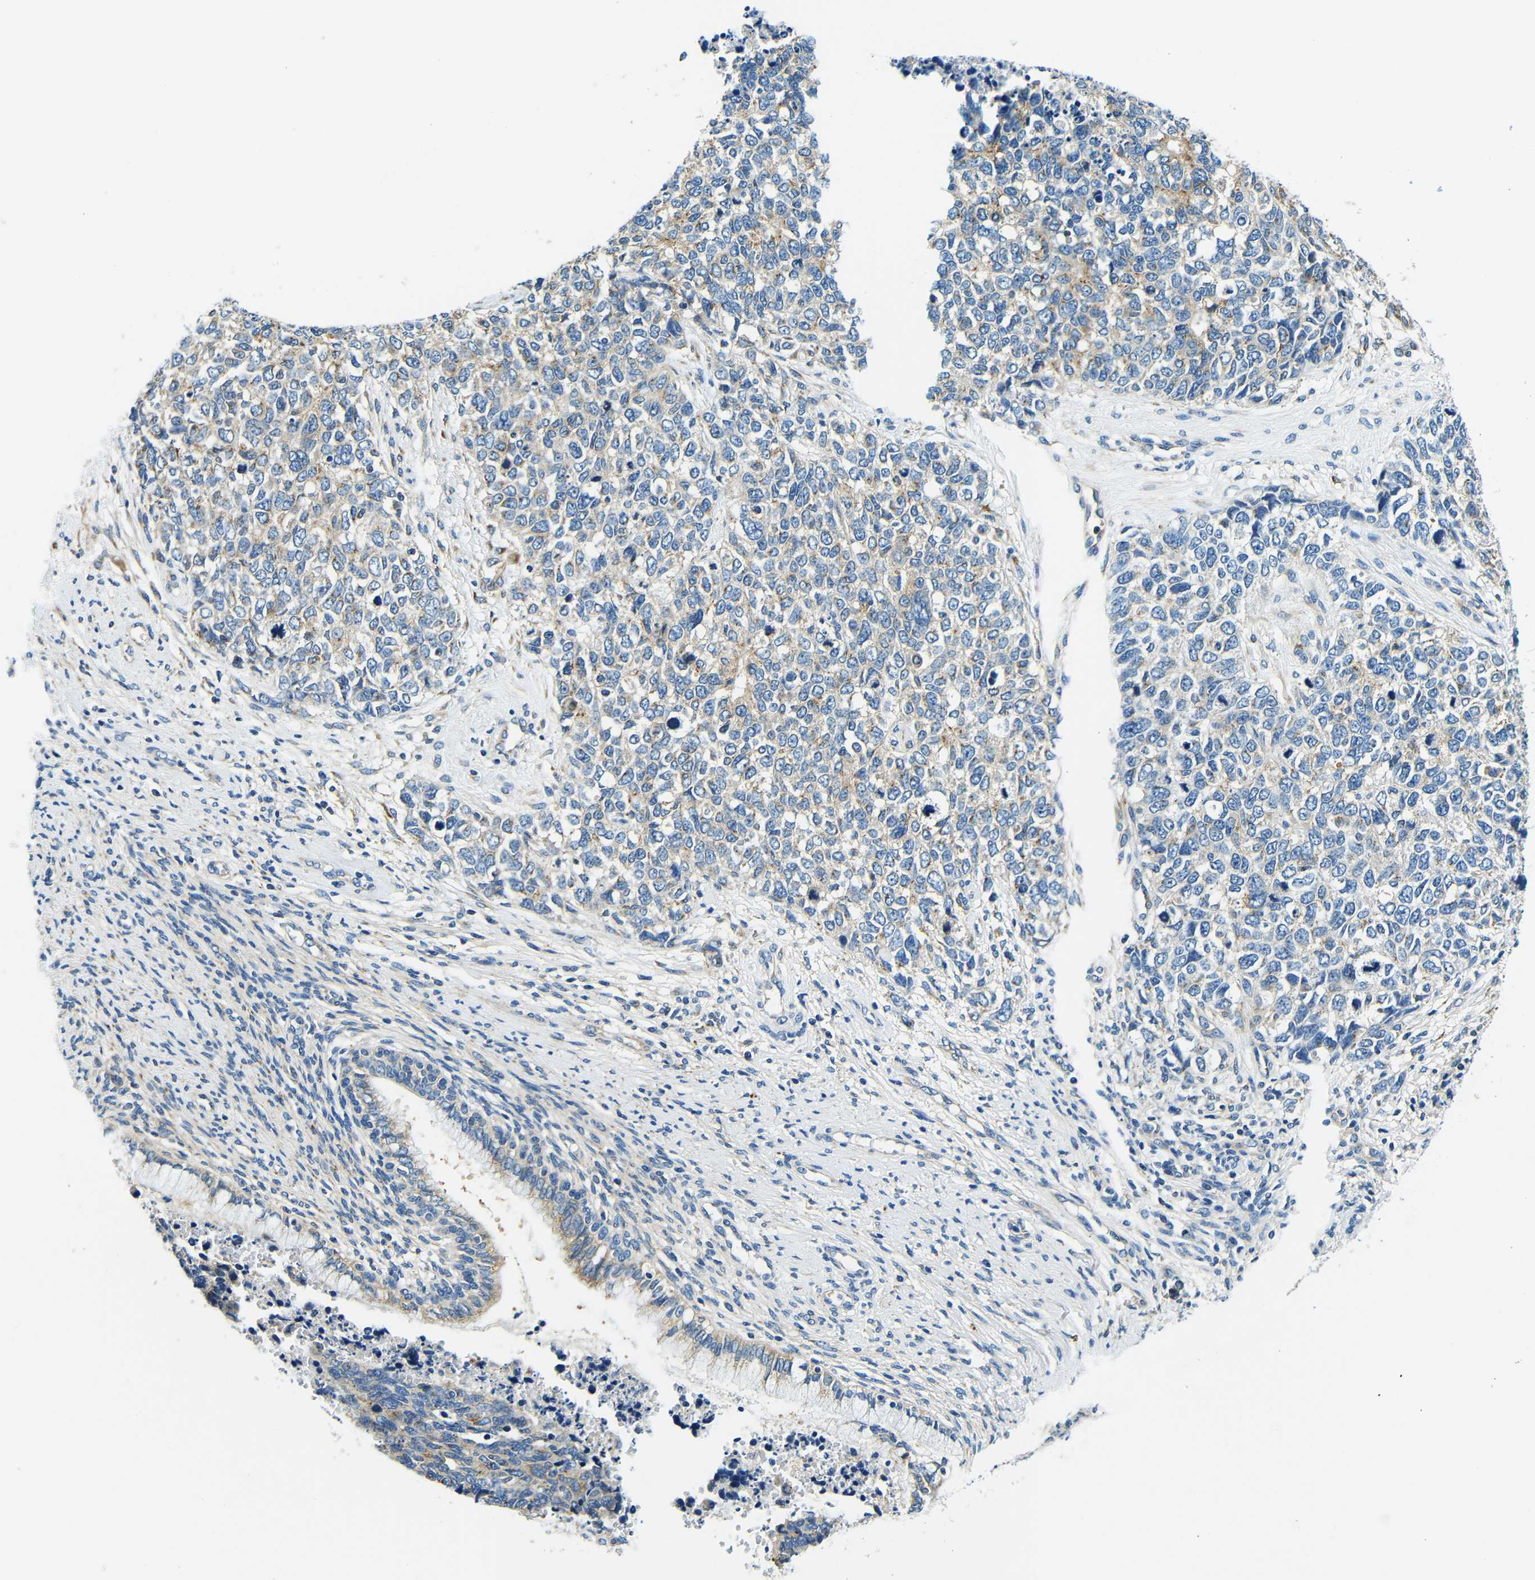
{"staining": {"intensity": "moderate", "quantity": "<25%", "location": "cytoplasmic/membranous"}, "tissue": "cervical cancer", "cell_type": "Tumor cells", "image_type": "cancer", "snomed": [{"axis": "morphology", "description": "Squamous cell carcinoma, NOS"}, {"axis": "topography", "description": "Cervix"}], "caption": "Human squamous cell carcinoma (cervical) stained with a brown dye exhibits moderate cytoplasmic/membranous positive positivity in about <25% of tumor cells.", "gene": "USO1", "patient": {"sex": "female", "age": 63}}